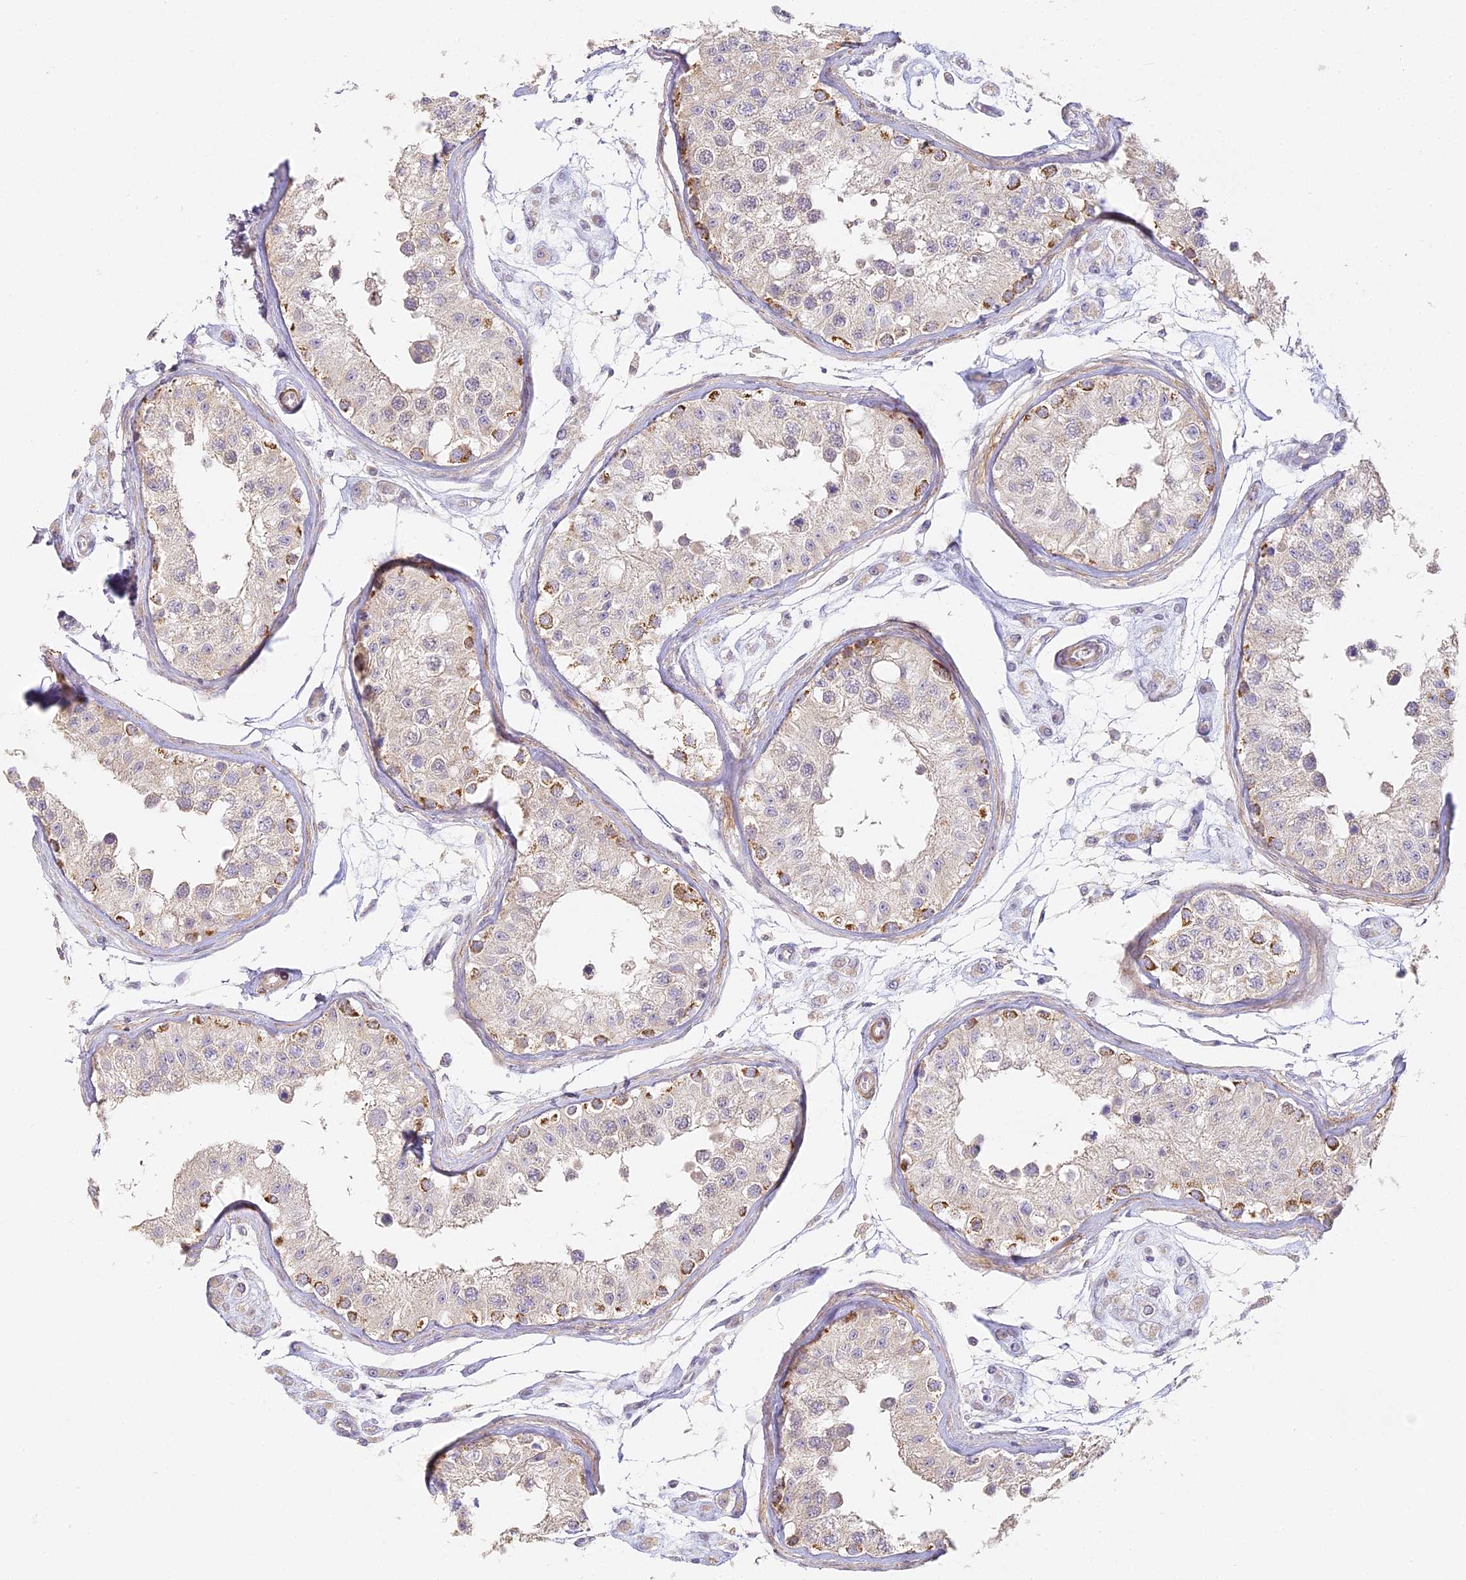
{"staining": {"intensity": "moderate", "quantity": "<25%", "location": "cytoplasmic/membranous"}, "tissue": "testis", "cell_type": "Cells in seminiferous ducts", "image_type": "normal", "snomed": [{"axis": "morphology", "description": "Normal tissue, NOS"}, {"axis": "morphology", "description": "Adenocarcinoma, metastatic, NOS"}, {"axis": "topography", "description": "Testis"}], "caption": "The immunohistochemical stain shows moderate cytoplasmic/membranous expression in cells in seminiferous ducts of normal testis. (DAB IHC, brown staining for protein, blue staining for nuclei).", "gene": "MED28", "patient": {"sex": "male", "age": 26}}